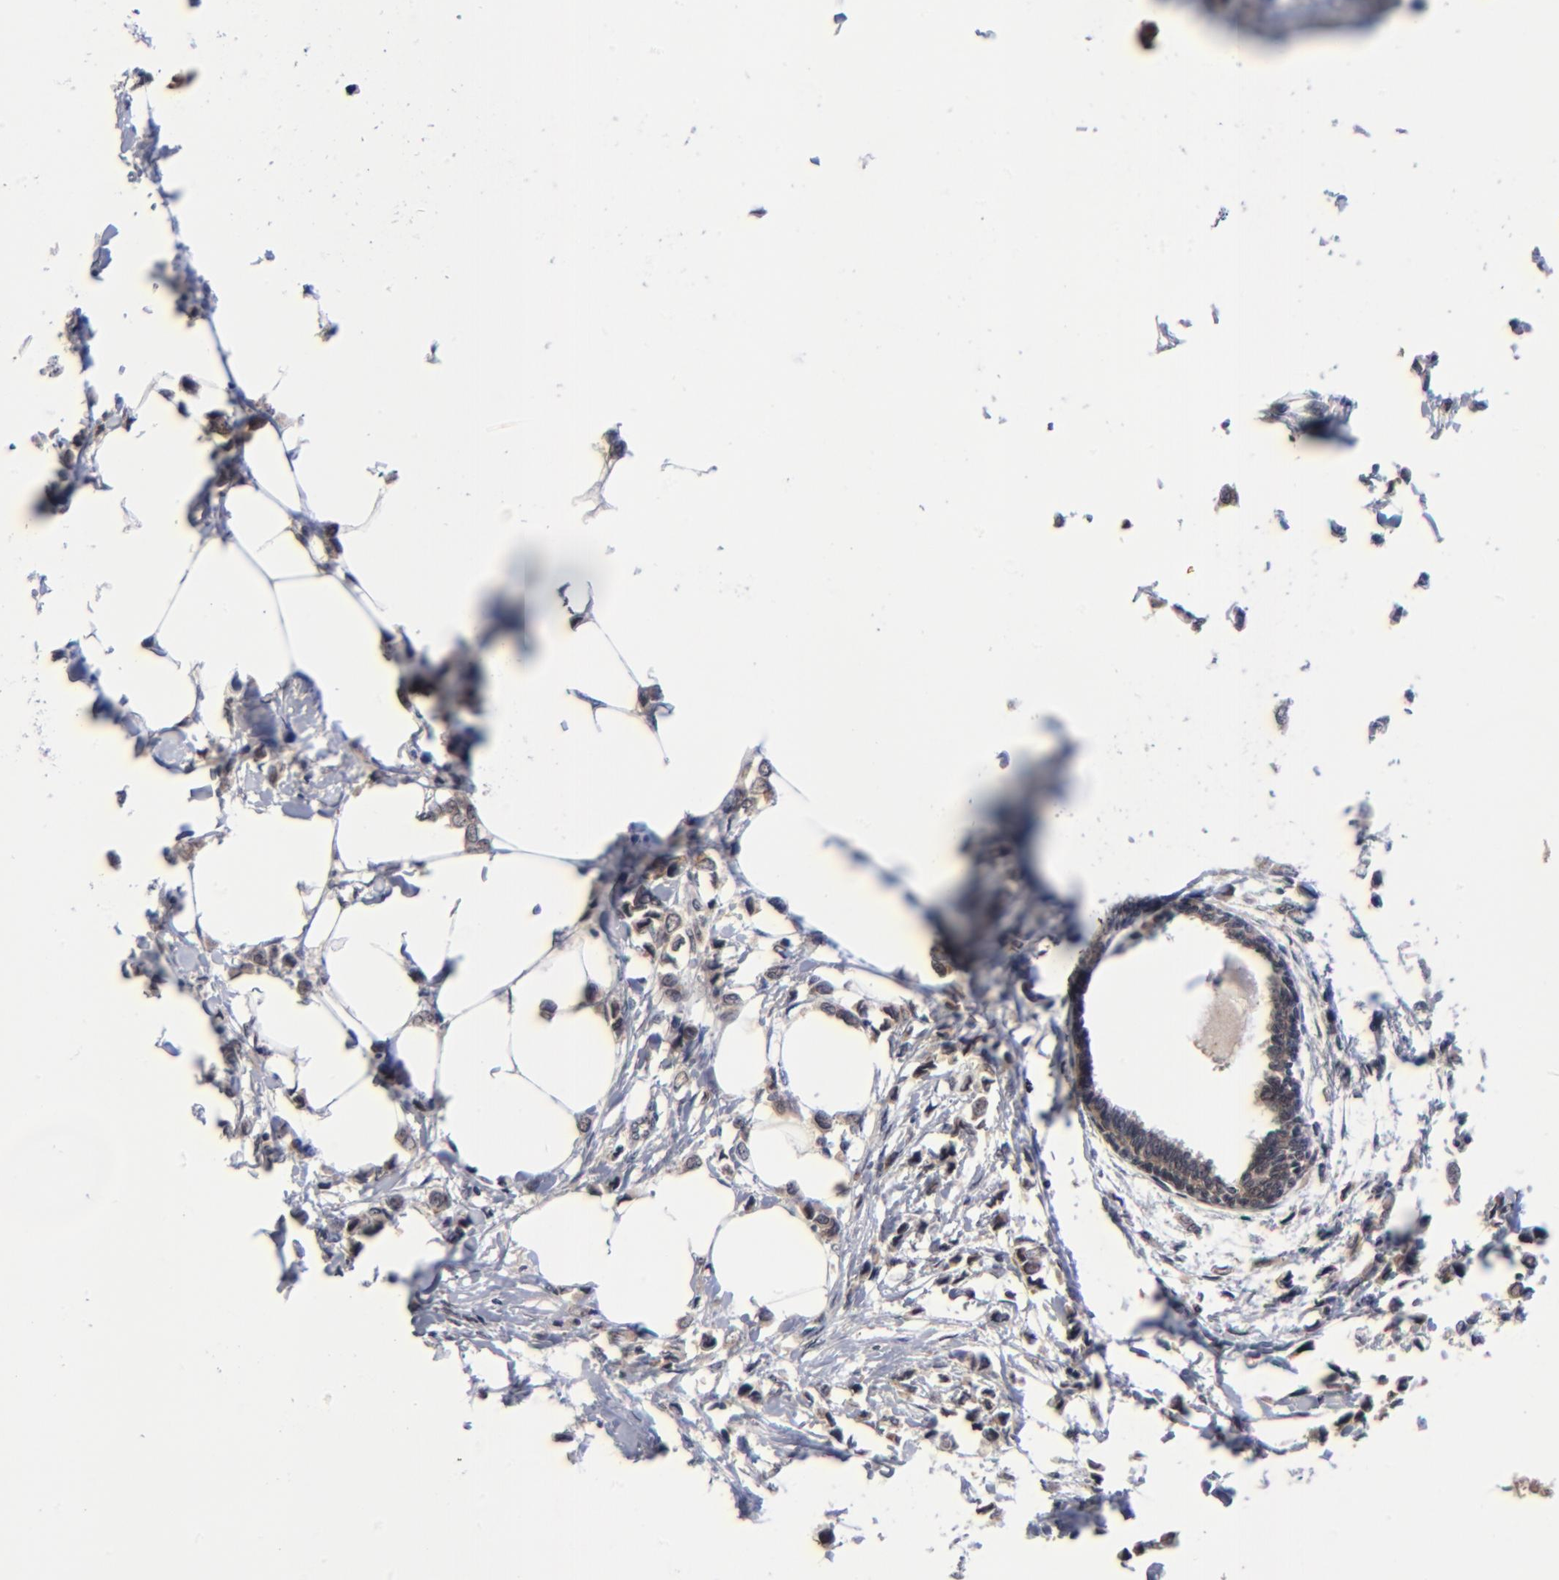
{"staining": {"intensity": "weak", "quantity": ">75%", "location": "cytoplasmic/membranous,nuclear"}, "tissue": "breast cancer", "cell_type": "Tumor cells", "image_type": "cancer", "snomed": [{"axis": "morphology", "description": "Lobular carcinoma"}, {"axis": "topography", "description": "Breast"}], "caption": "Immunohistochemistry (IHC) histopathology image of human lobular carcinoma (breast) stained for a protein (brown), which exhibits low levels of weak cytoplasmic/membranous and nuclear staining in about >75% of tumor cells.", "gene": "ZNF419", "patient": {"sex": "female", "age": 51}}